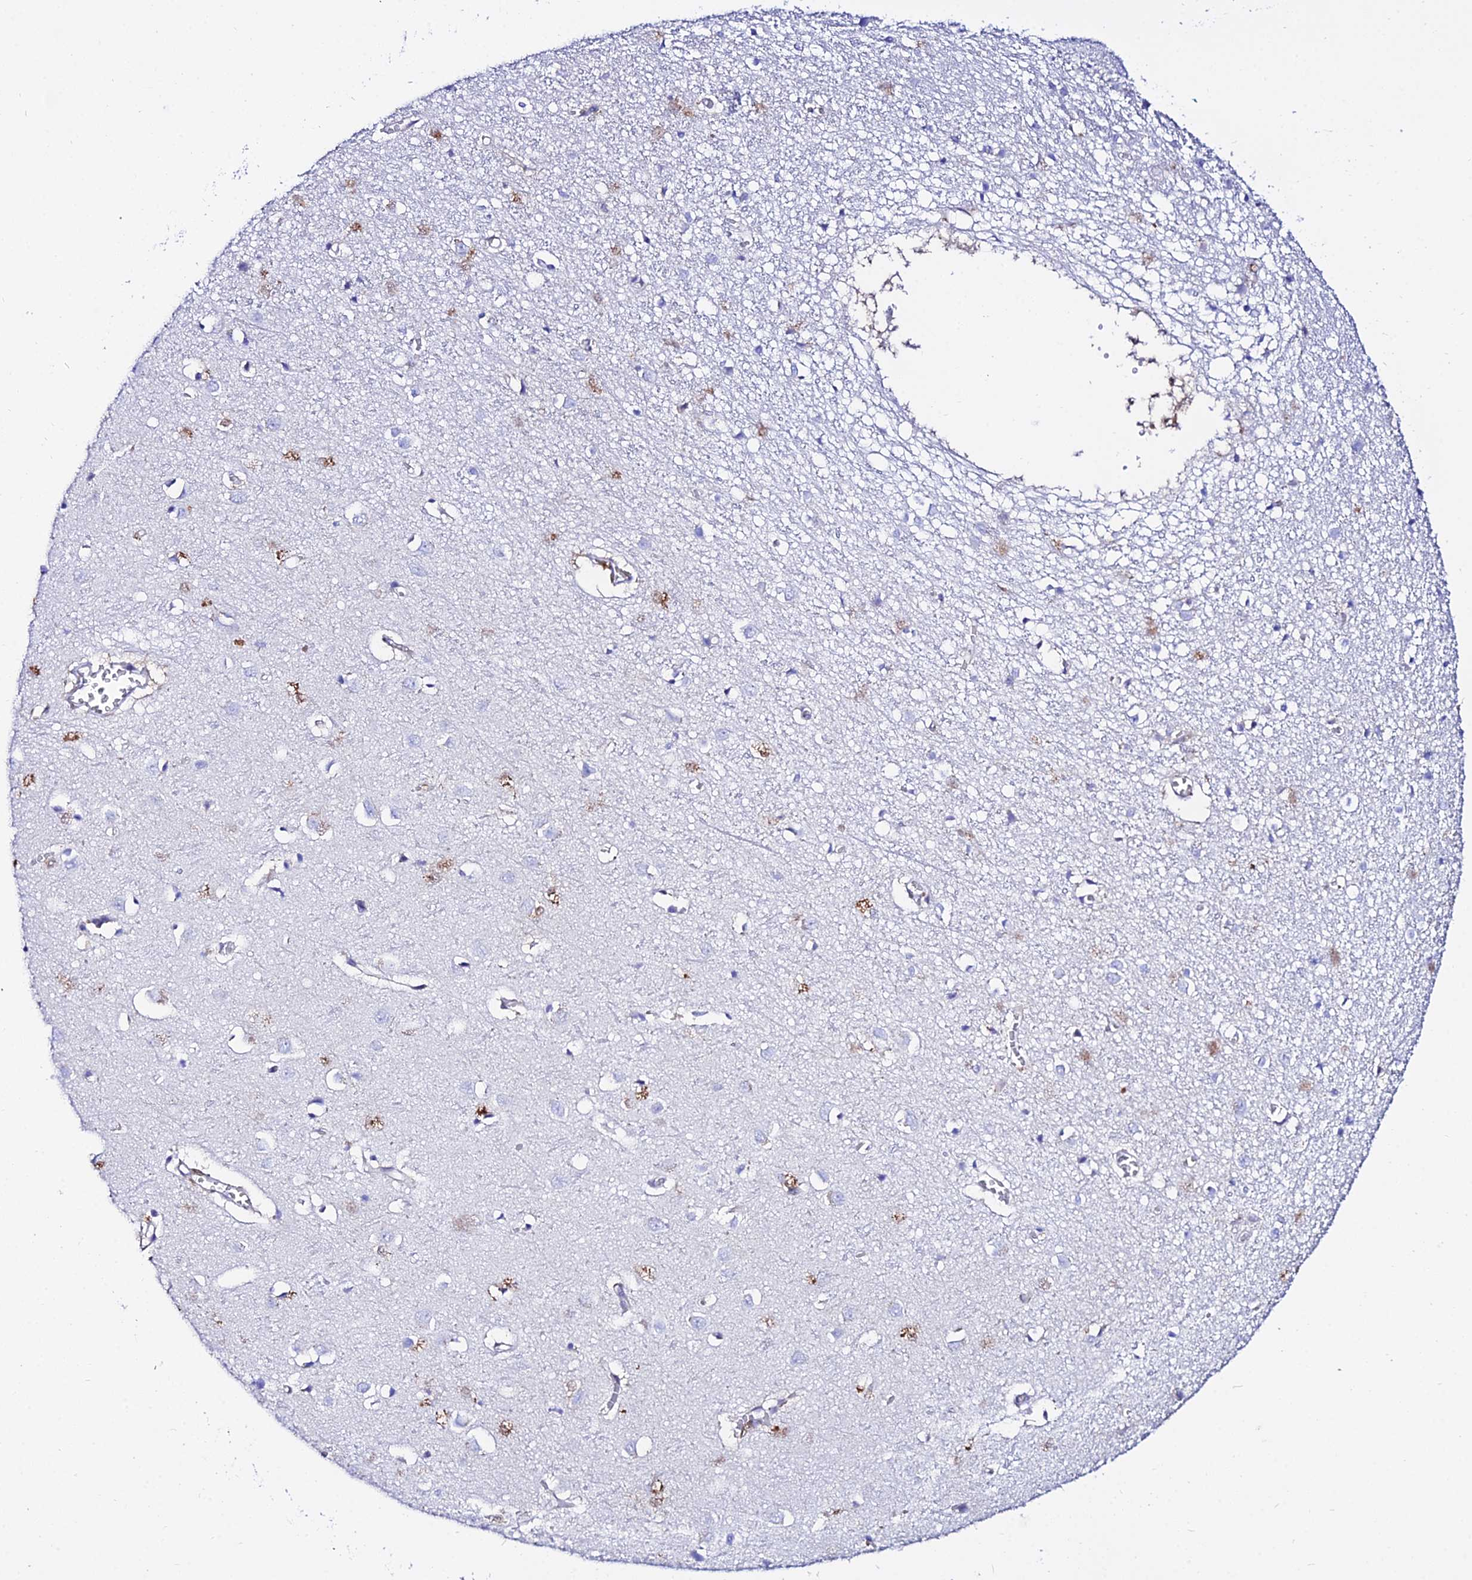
{"staining": {"intensity": "negative", "quantity": "none", "location": "none"}, "tissue": "cerebral cortex", "cell_type": "Endothelial cells", "image_type": "normal", "snomed": [{"axis": "morphology", "description": "Normal tissue, NOS"}, {"axis": "topography", "description": "Cerebral cortex"}], "caption": "Immunohistochemical staining of normal human cerebral cortex displays no significant expression in endothelial cells.", "gene": "S100A16", "patient": {"sex": "female", "age": 64}}